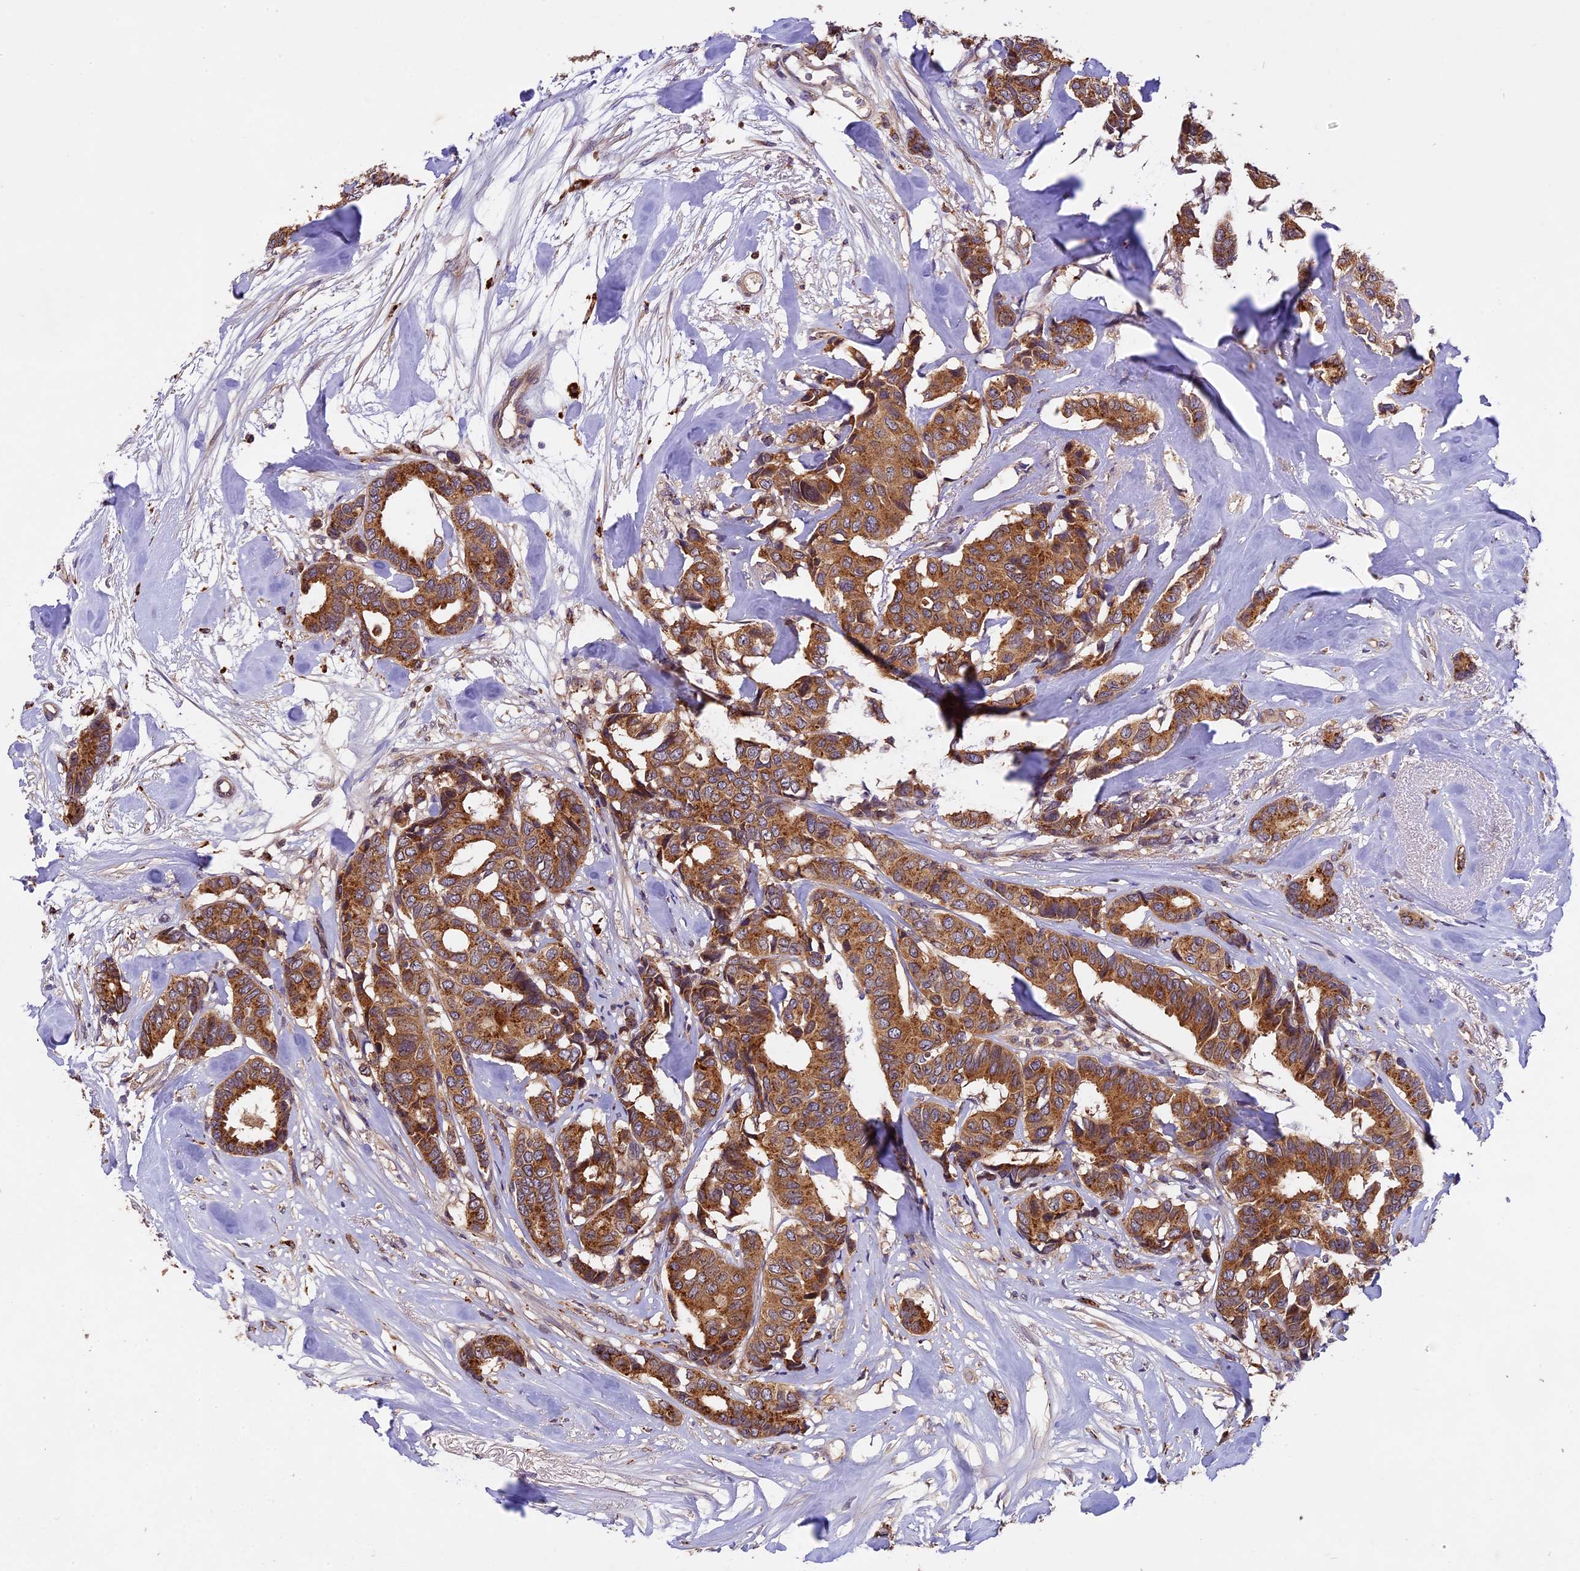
{"staining": {"intensity": "strong", "quantity": ">75%", "location": "cytoplasmic/membranous"}, "tissue": "breast cancer", "cell_type": "Tumor cells", "image_type": "cancer", "snomed": [{"axis": "morphology", "description": "Duct carcinoma"}, {"axis": "topography", "description": "Breast"}], "caption": "A brown stain highlights strong cytoplasmic/membranous staining of a protein in human breast cancer tumor cells.", "gene": "COPE", "patient": {"sex": "female", "age": 87}}